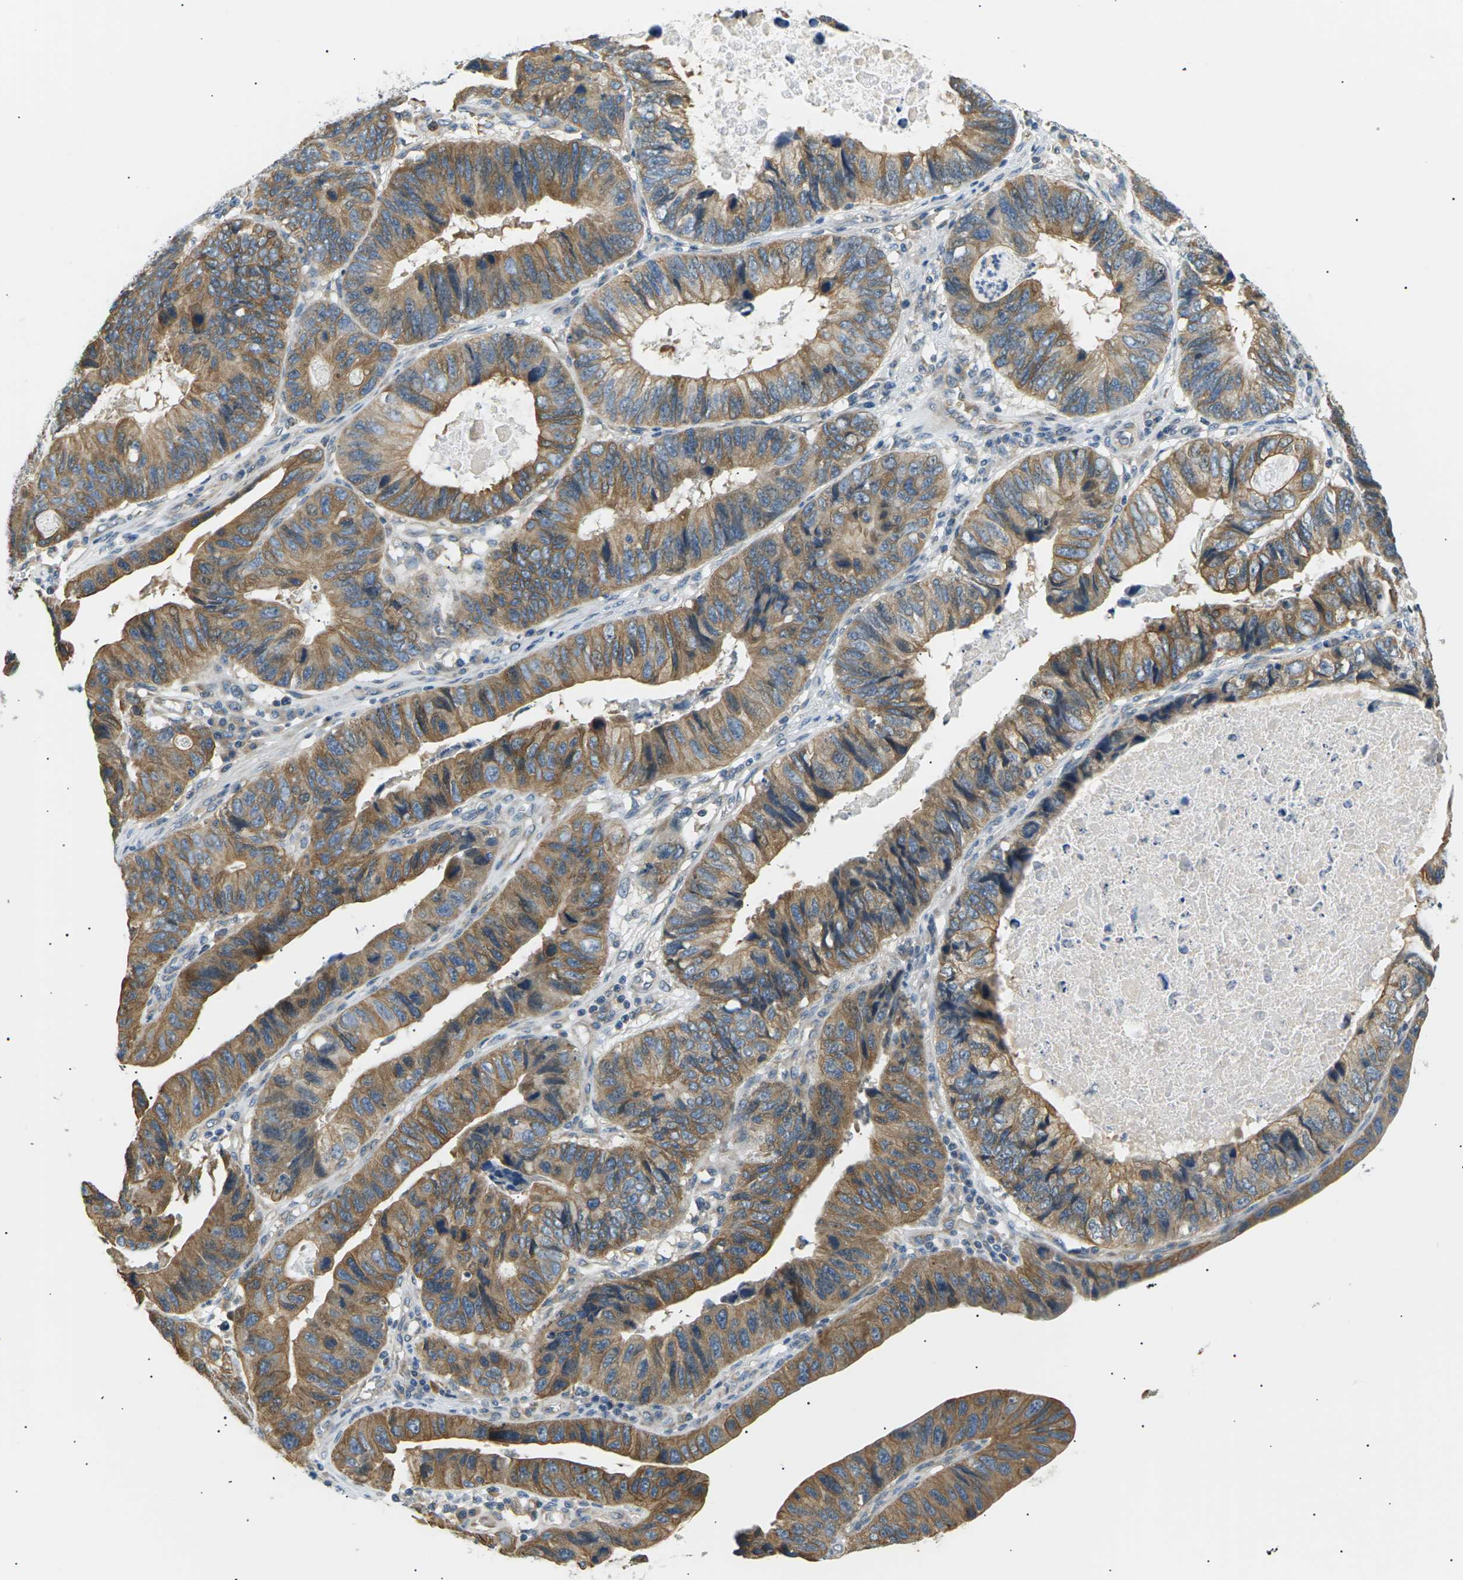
{"staining": {"intensity": "moderate", "quantity": "25%-75%", "location": "cytoplasmic/membranous"}, "tissue": "stomach cancer", "cell_type": "Tumor cells", "image_type": "cancer", "snomed": [{"axis": "morphology", "description": "Adenocarcinoma, NOS"}, {"axis": "topography", "description": "Stomach"}], "caption": "Stomach cancer (adenocarcinoma) stained with DAB (3,3'-diaminobenzidine) immunohistochemistry reveals medium levels of moderate cytoplasmic/membranous expression in approximately 25%-75% of tumor cells.", "gene": "TBC1D8", "patient": {"sex": "male", "age": 59}}